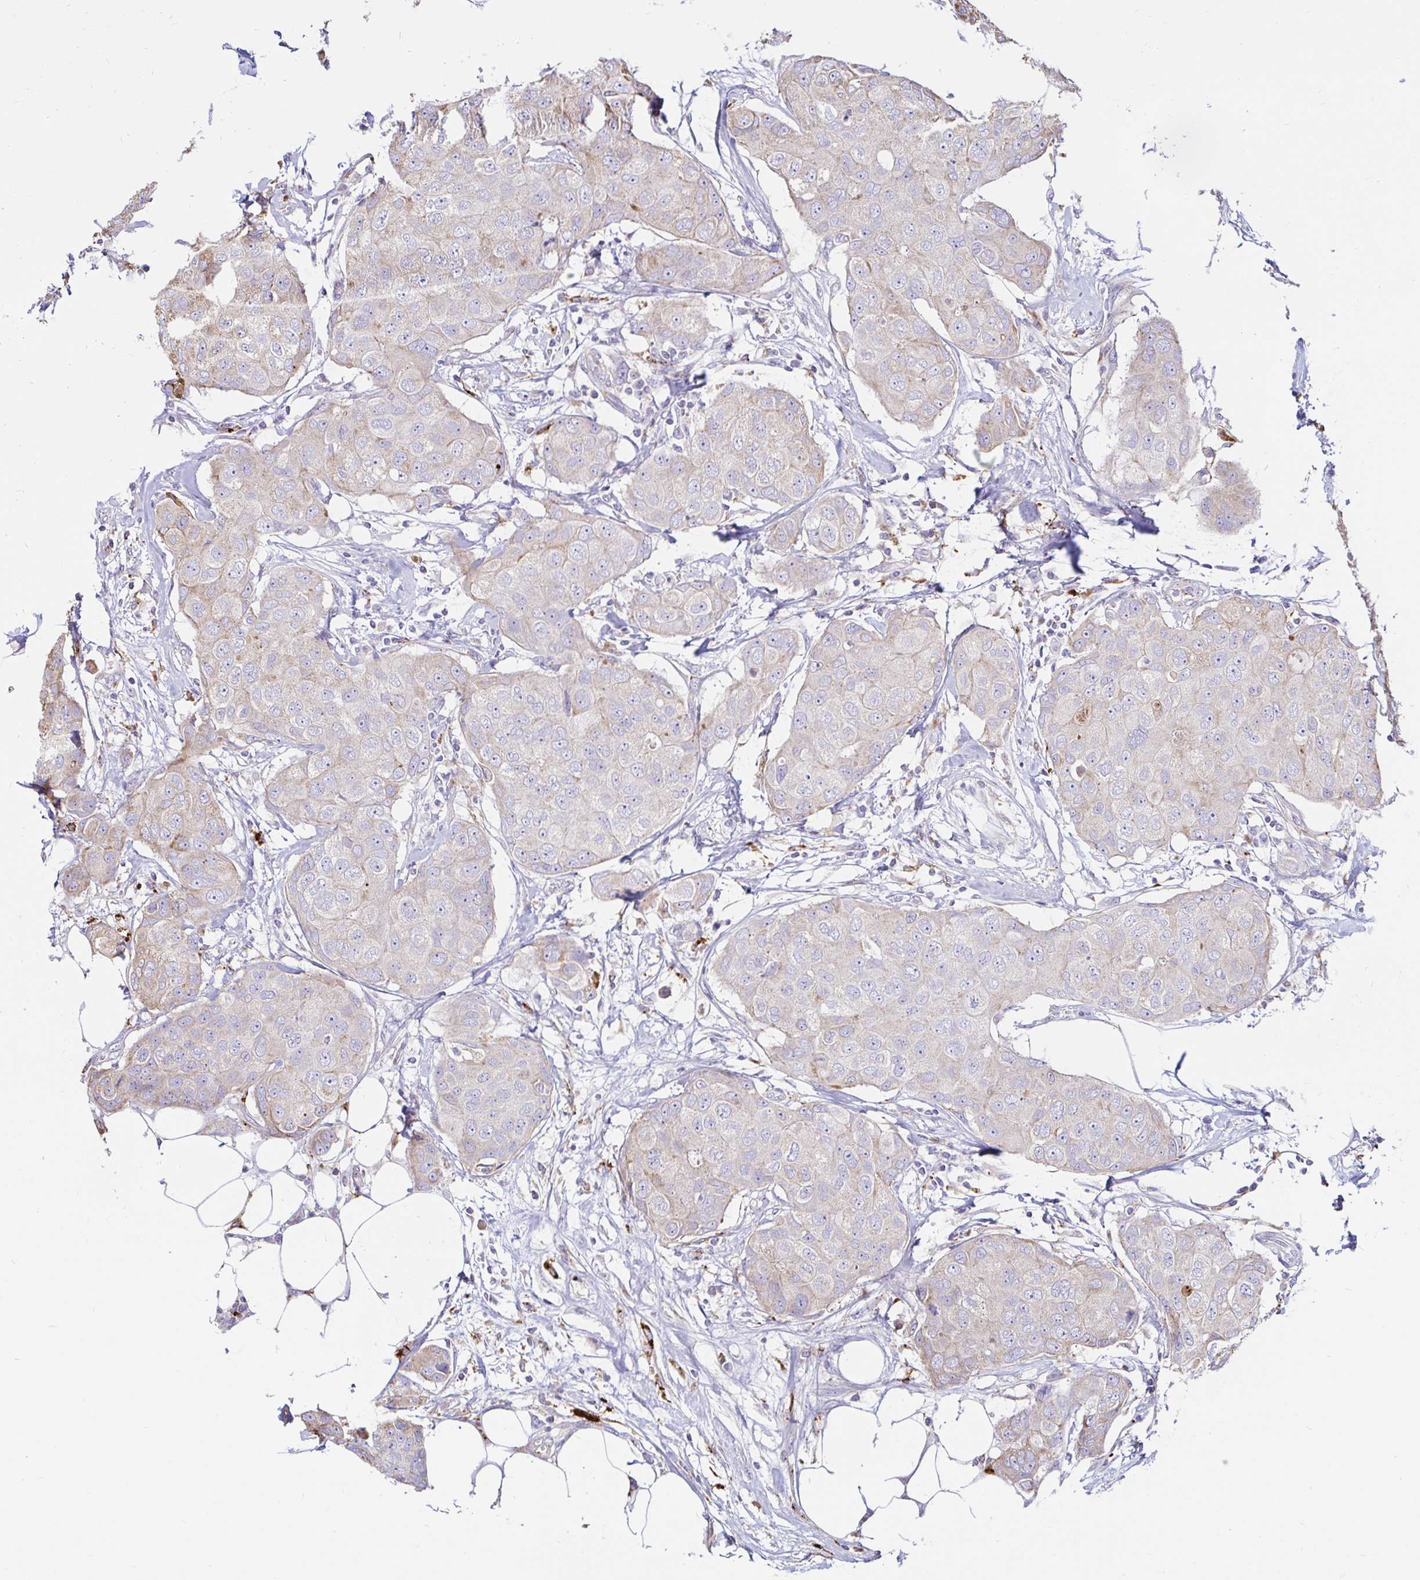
{"staining": {"intensity": "weak", "quantity": "<25%", "location": "cytoplasmic/membranous"}, "tissue": "breast cancer", "cell_type": "Tumor cells", "image_type": "cancer", "snomed": [{"axis": "morphology", "description": "Duct carcinoma"}, {"axis": "topography", "description": "Breast"}, {"axis": "topography", "description": "Lymph node"}], "caption": "DAB (3,3'-diaminobenzidine) immunohistochemical staining of human breast cancer reveals no significant positivity in tumor cells.", "gene": "FUCA1", "patient": {"sex": "female", "age": 80}}